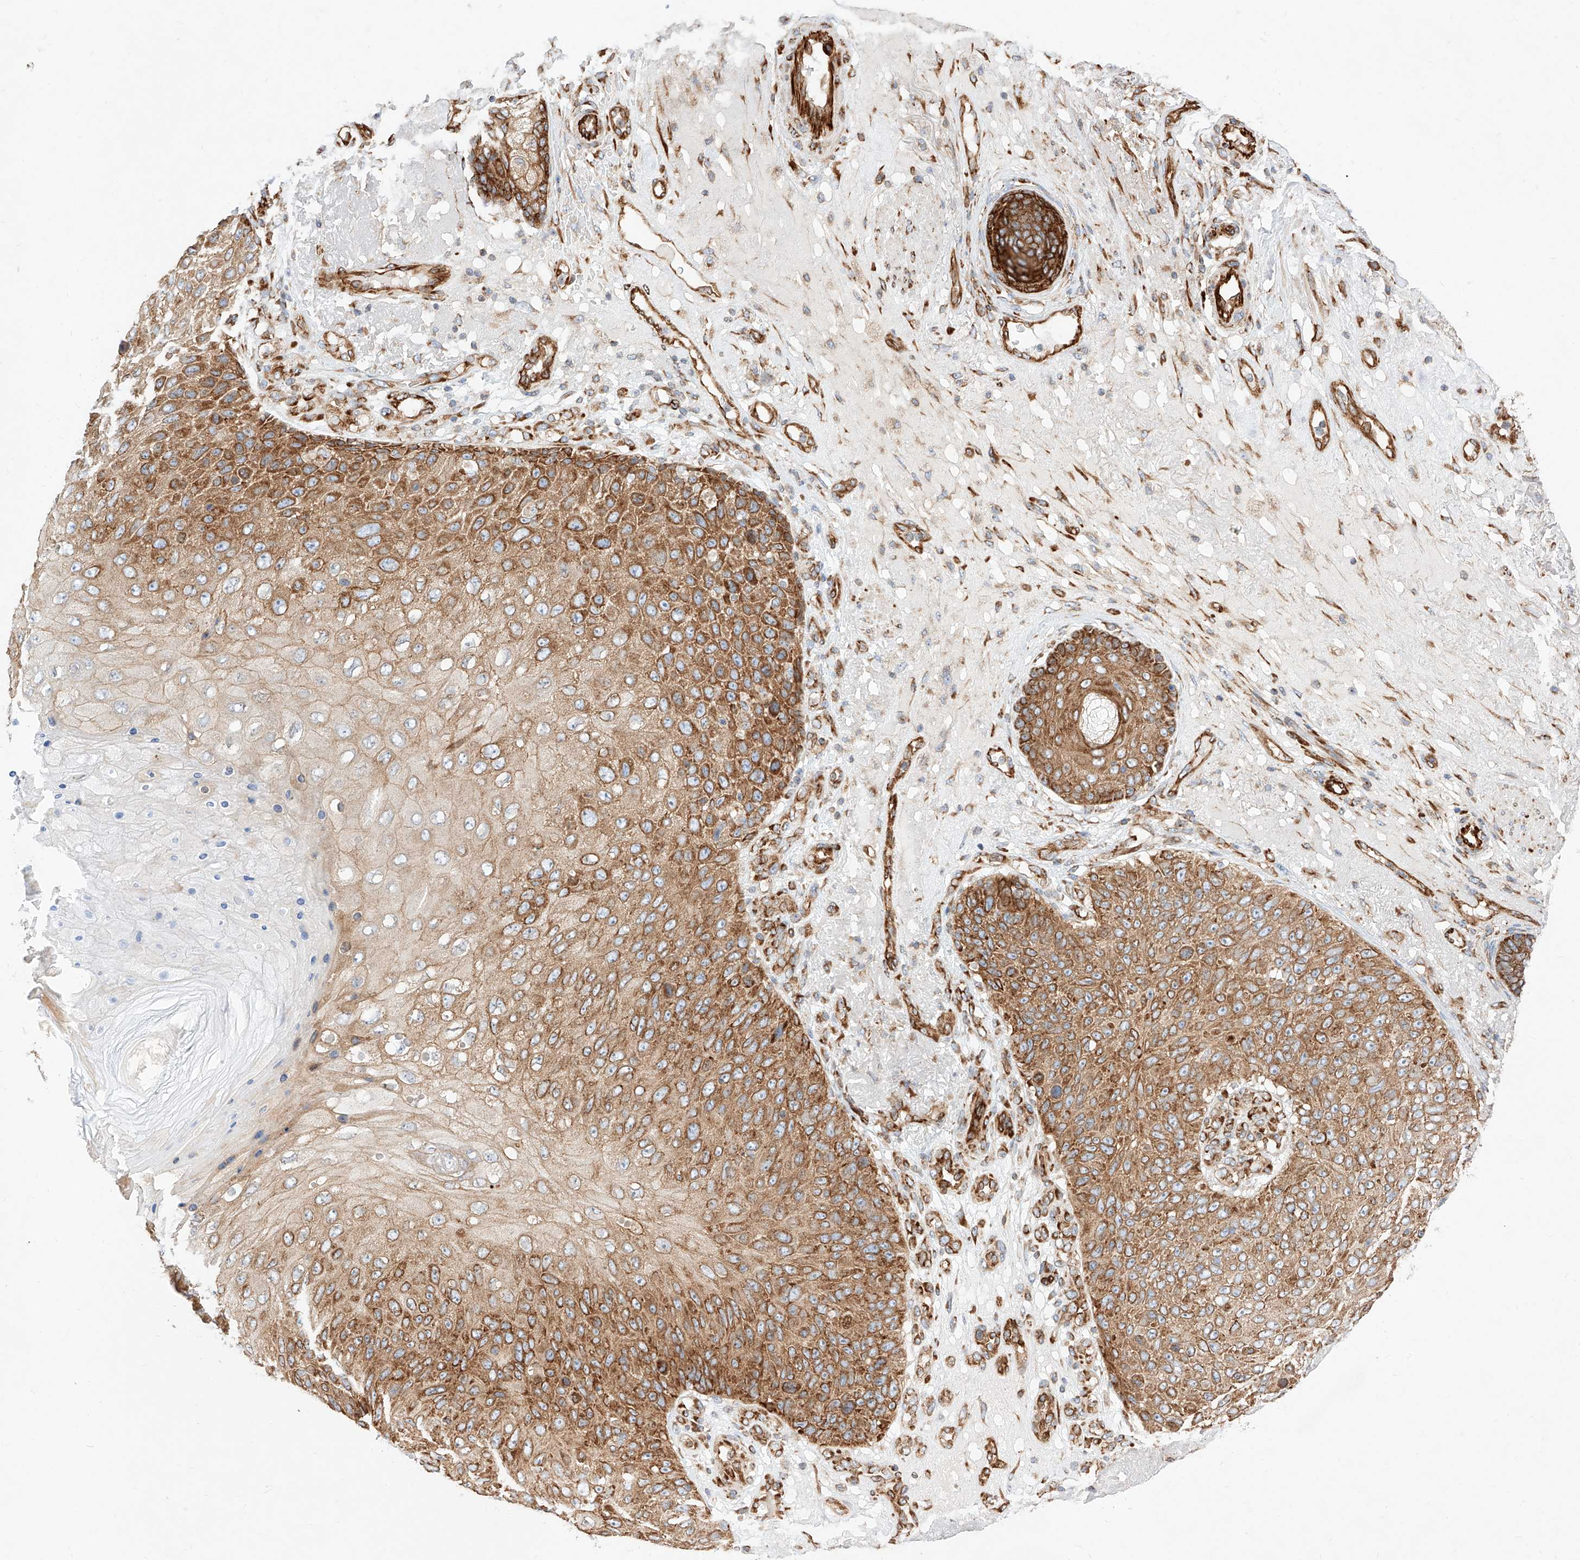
{"staining": {"intensity": "strong", "quantity": ">75%", "location": "cytoplasmic/membranous"}, "tissue": "skin cancer", "cell_type": "Tumor cells", "image_type": "cancer", "snomed": [{"axis": "morphology", "description": "Squamous cell carcinoma, NOS"}, {"axis": "topography", "description": "Skin"}], "caption": "Strong cytoplasmic/membranous expression is identified in approximately >75% of tumor cells in skin cancer.", "gene": "CSGALNACT2", "patient": {"sex": "female", "age": 88}}